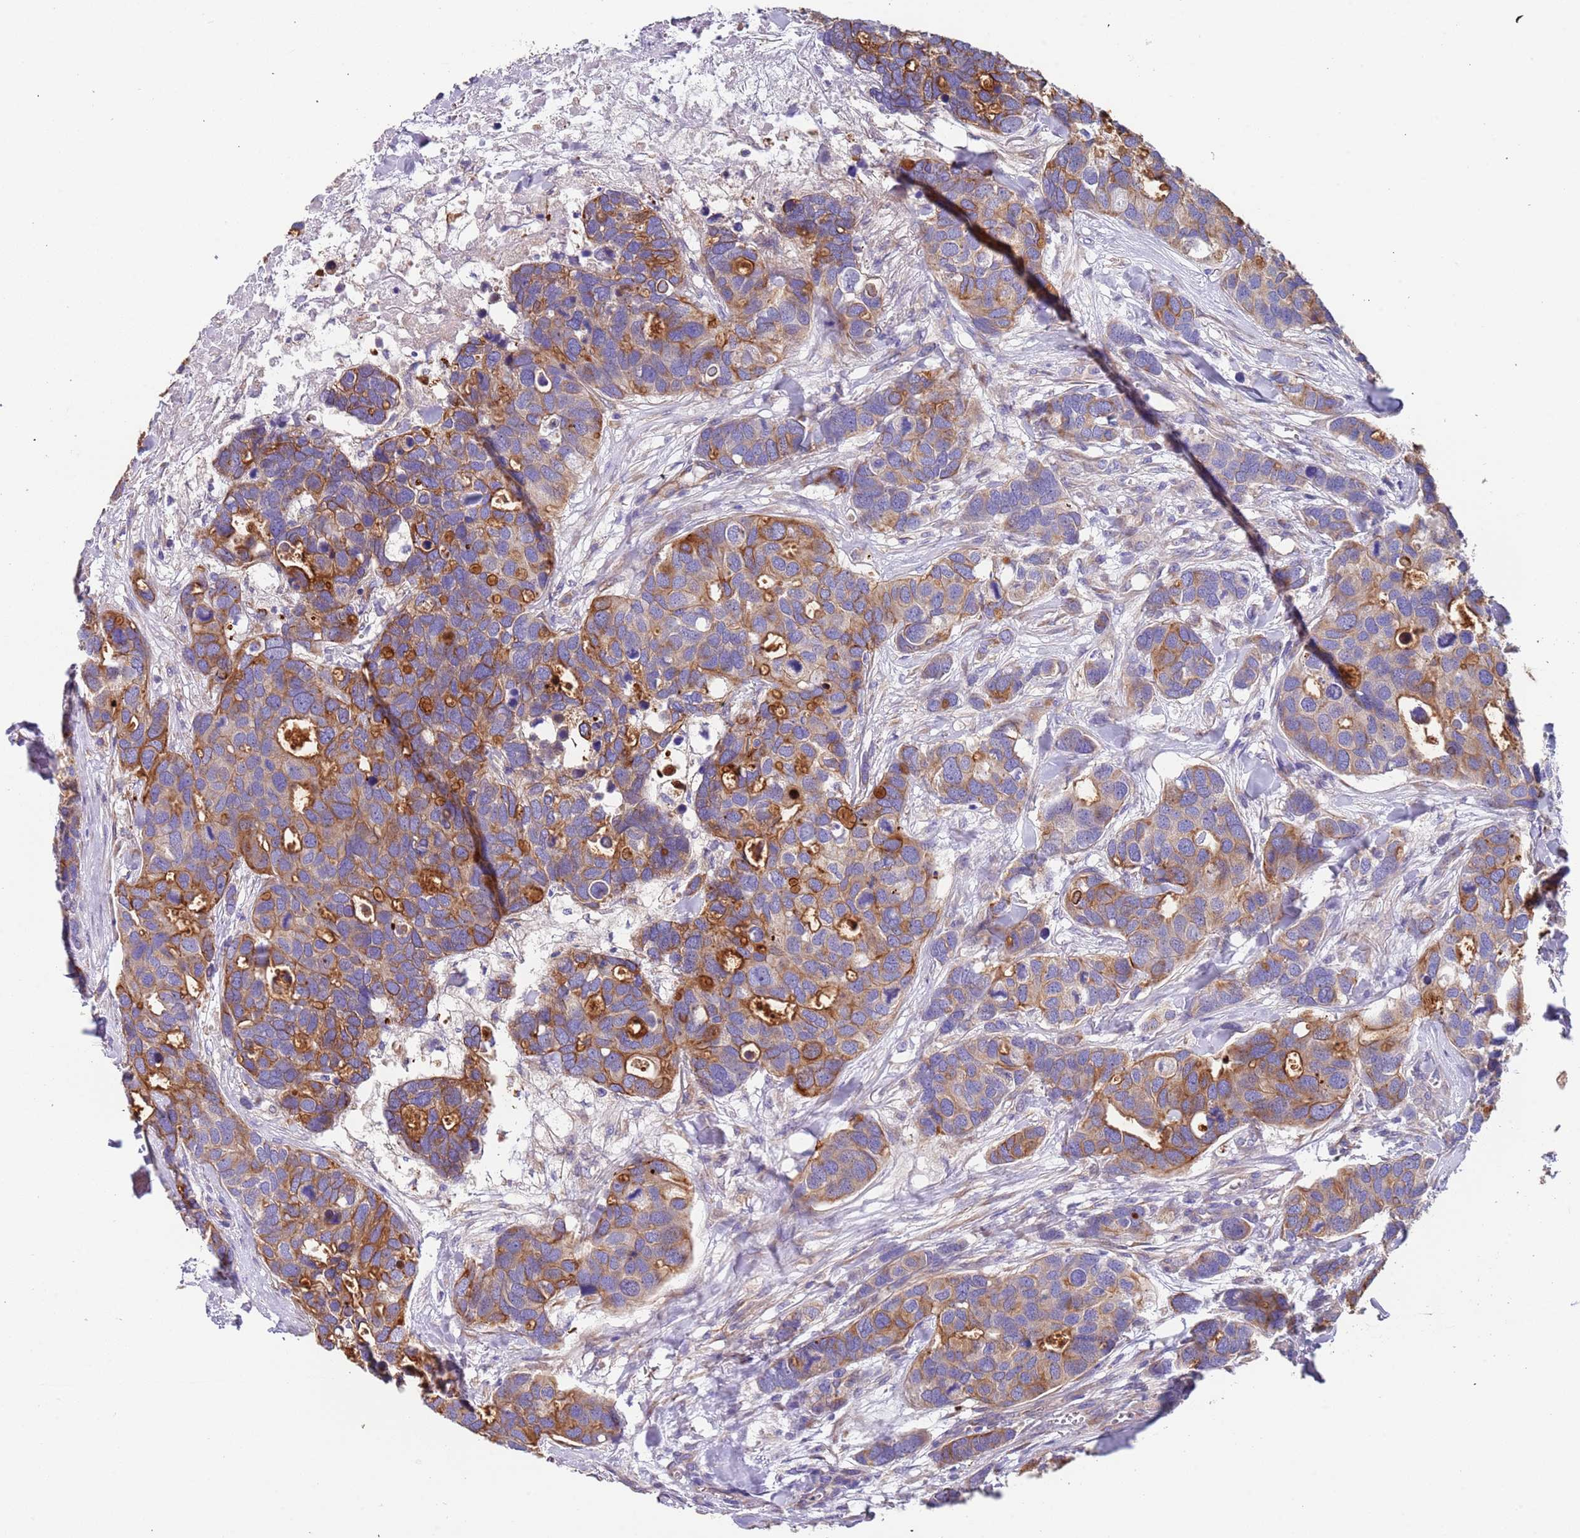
{"staining": {"intensity": "moderate", "quantity": ">75%", "location": "cytoplasmic/membranous"}, "tissue": "breast cancer", "cell_type": "Tumor cells", "image_type": "cancer", "snomed": [{"axis": "morphology", "description": "Duct carcinoma"}, {"axis": "topography", "description": "Breast"}], "caption": "IHC photomicrograph of neoplastic tissue: human breast cancer stained using immunohistochemistry displays medium levels of moderate protein expression localized specifically in the cytoplasmic/membranous of tumor cells, appearing as a cytoplasmic/membranous brown color.", "gene": "LAMB4", "patient": {"sex": "female", "age": 83}}